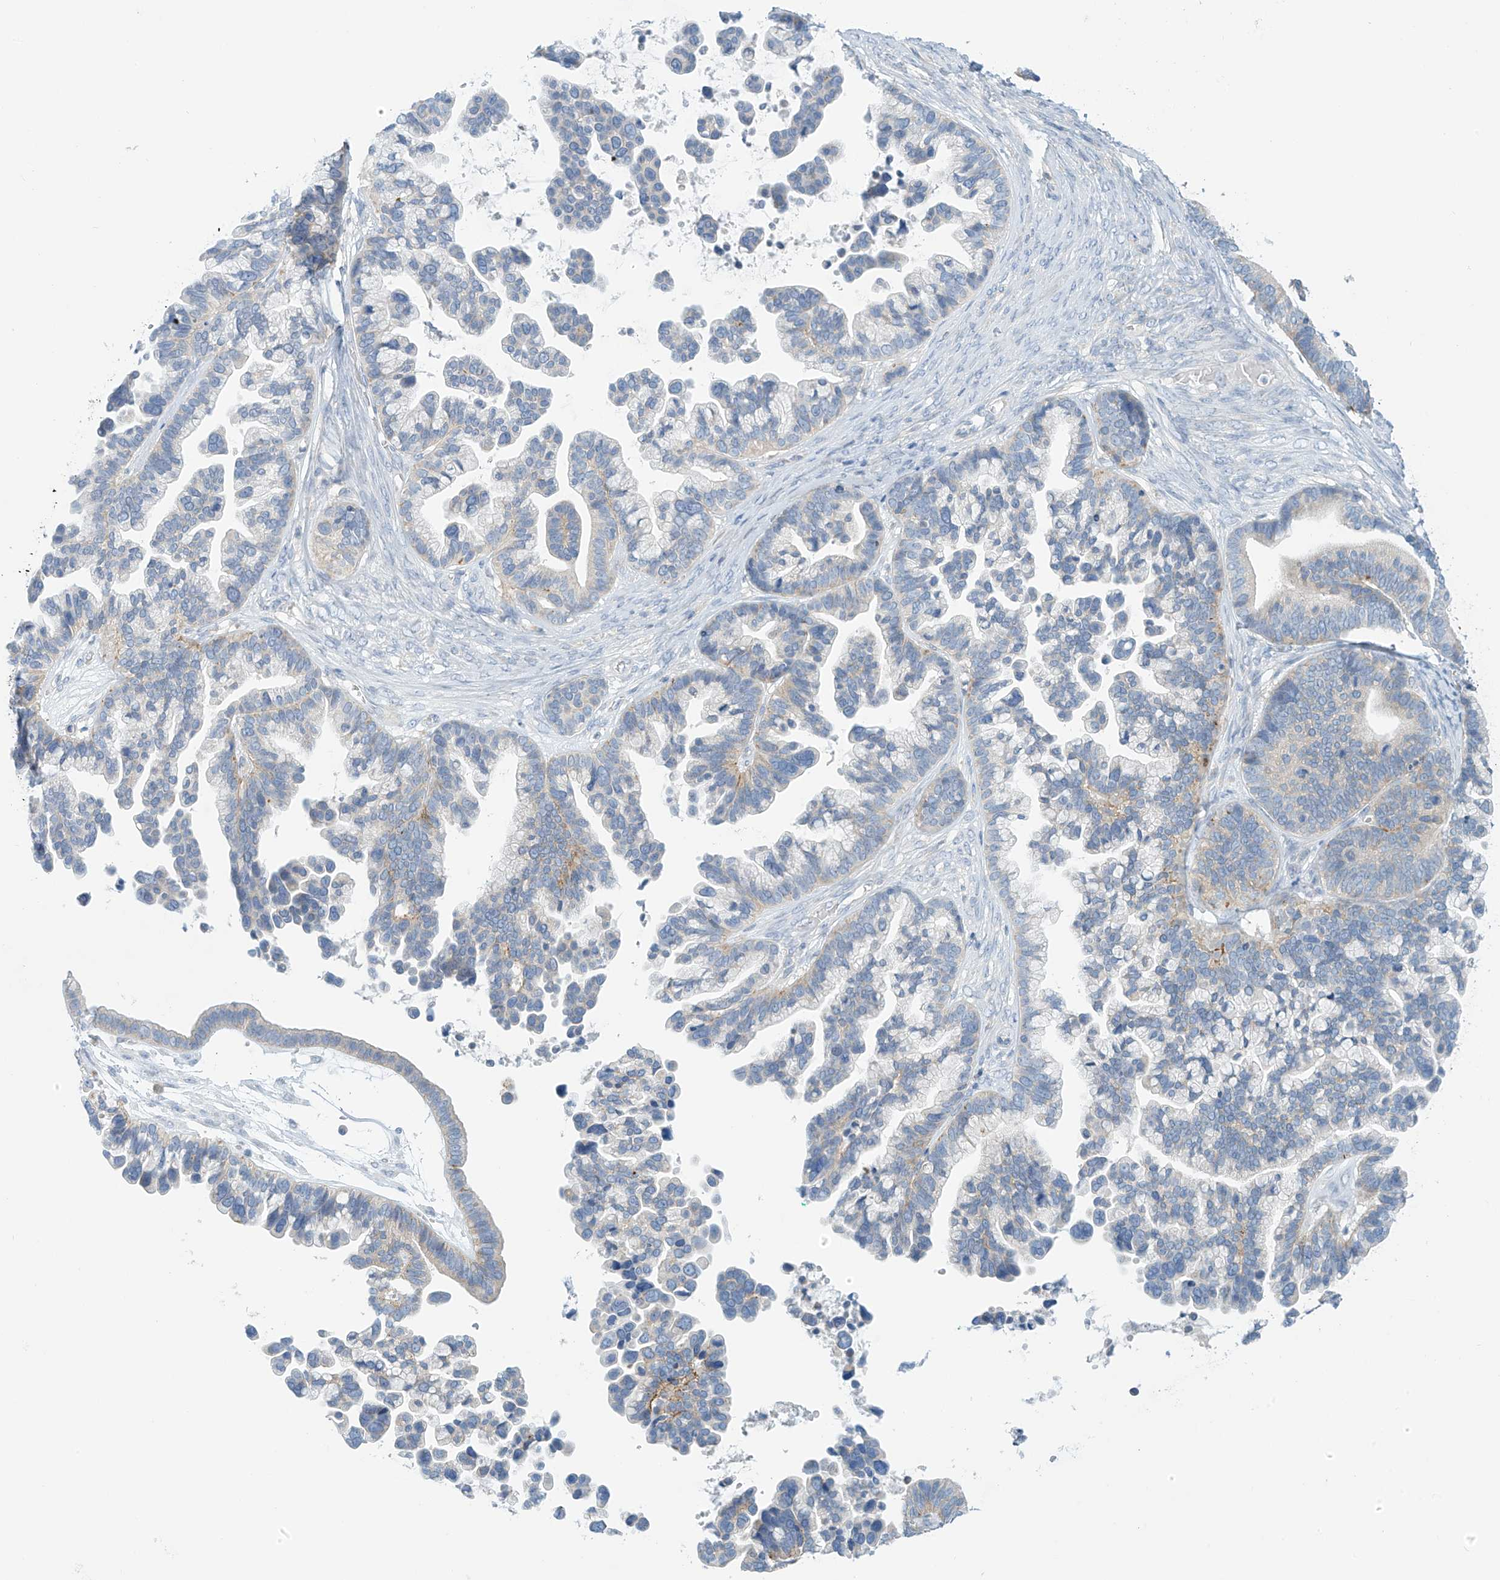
{"staining": {"intensity": "negative", "quantity": "none", "location": "none"}, "tissue": "ovarian cancer", "cell_type": "Tumor cells", "image_type": "cancer", "snomed": [{"axis": "morphology", "description": "Cystadenocarcinoma, serous, NOS"}, {"axis": "topography", "description": "Ovary"}], "caption": "There is no significant staining in tumor cells of ovarian cancer.", "gene": "SLC6A12", "patient": {"sex": "female", "age": 56}}